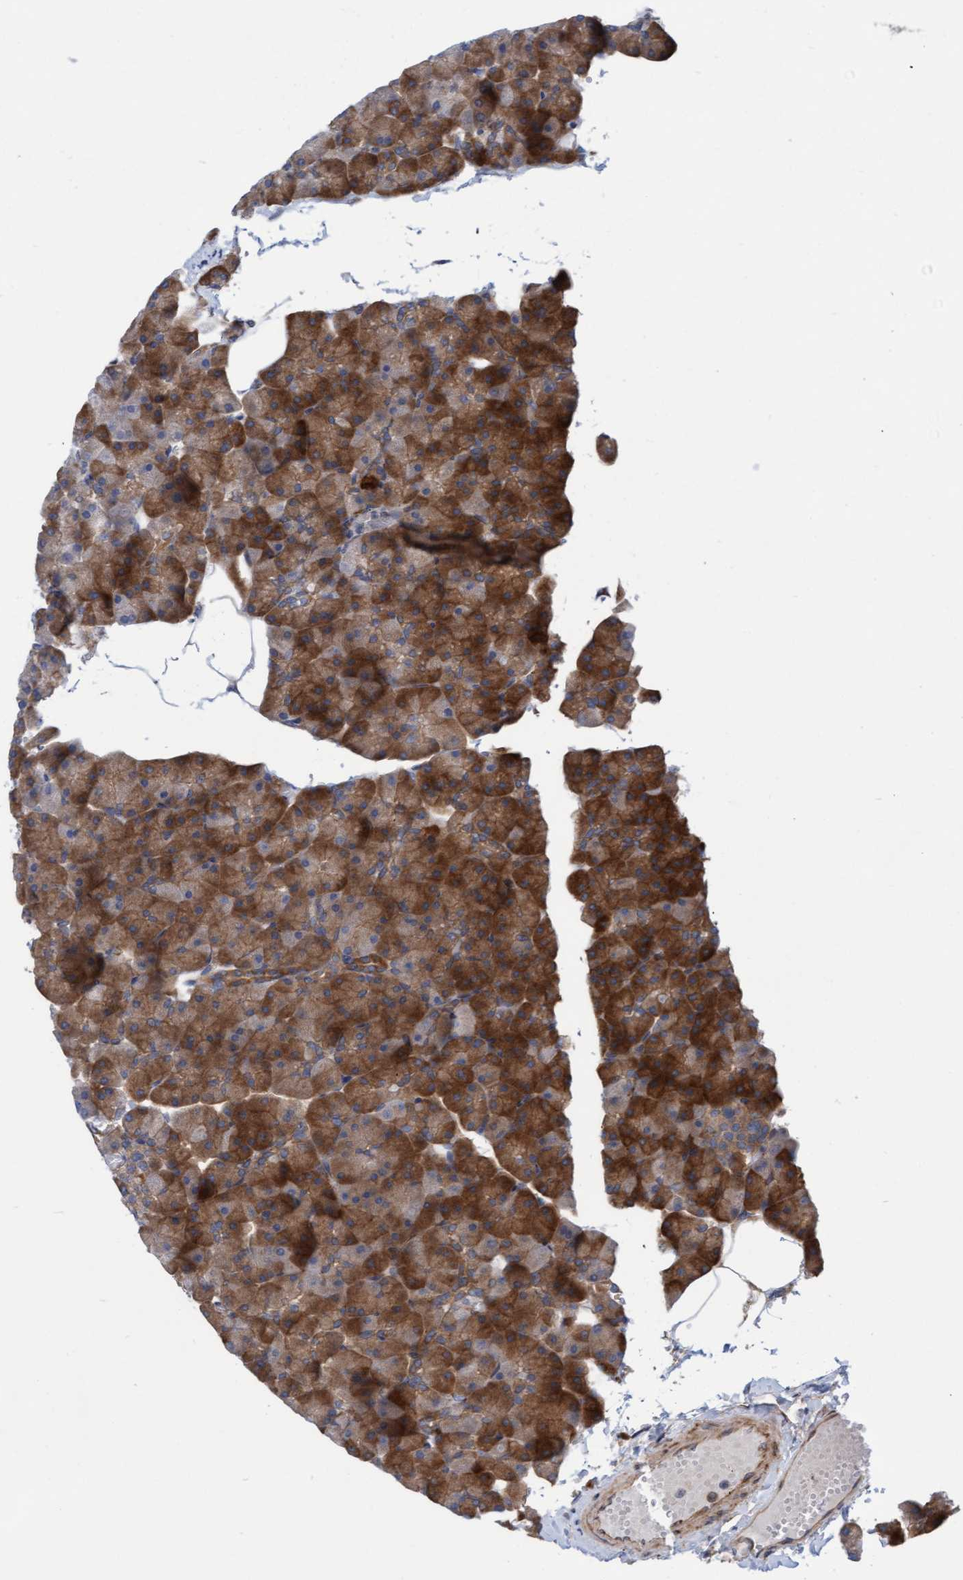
{"staining": {"intensity": "strong", "quantity": ">75%", "location": "cytoplasmic/membranous"}, "tissue": "pancreas", "cell_type": "Exocrine glandular cells", "image_type": "normal", "snomed": [{"axis": "morphology", "description": "Normal tissue, NOS"}, {"axis": "topography", "description": "Pancreas"}], "caption": "The histopathology image demonstrates a brown stain indicating the presence of a protein in the cytoplasmic/membranous of exocrine glandular cells in pancreas.", "gene": "KIAA0753", "patient": {"sex": "male", "age": 35}}